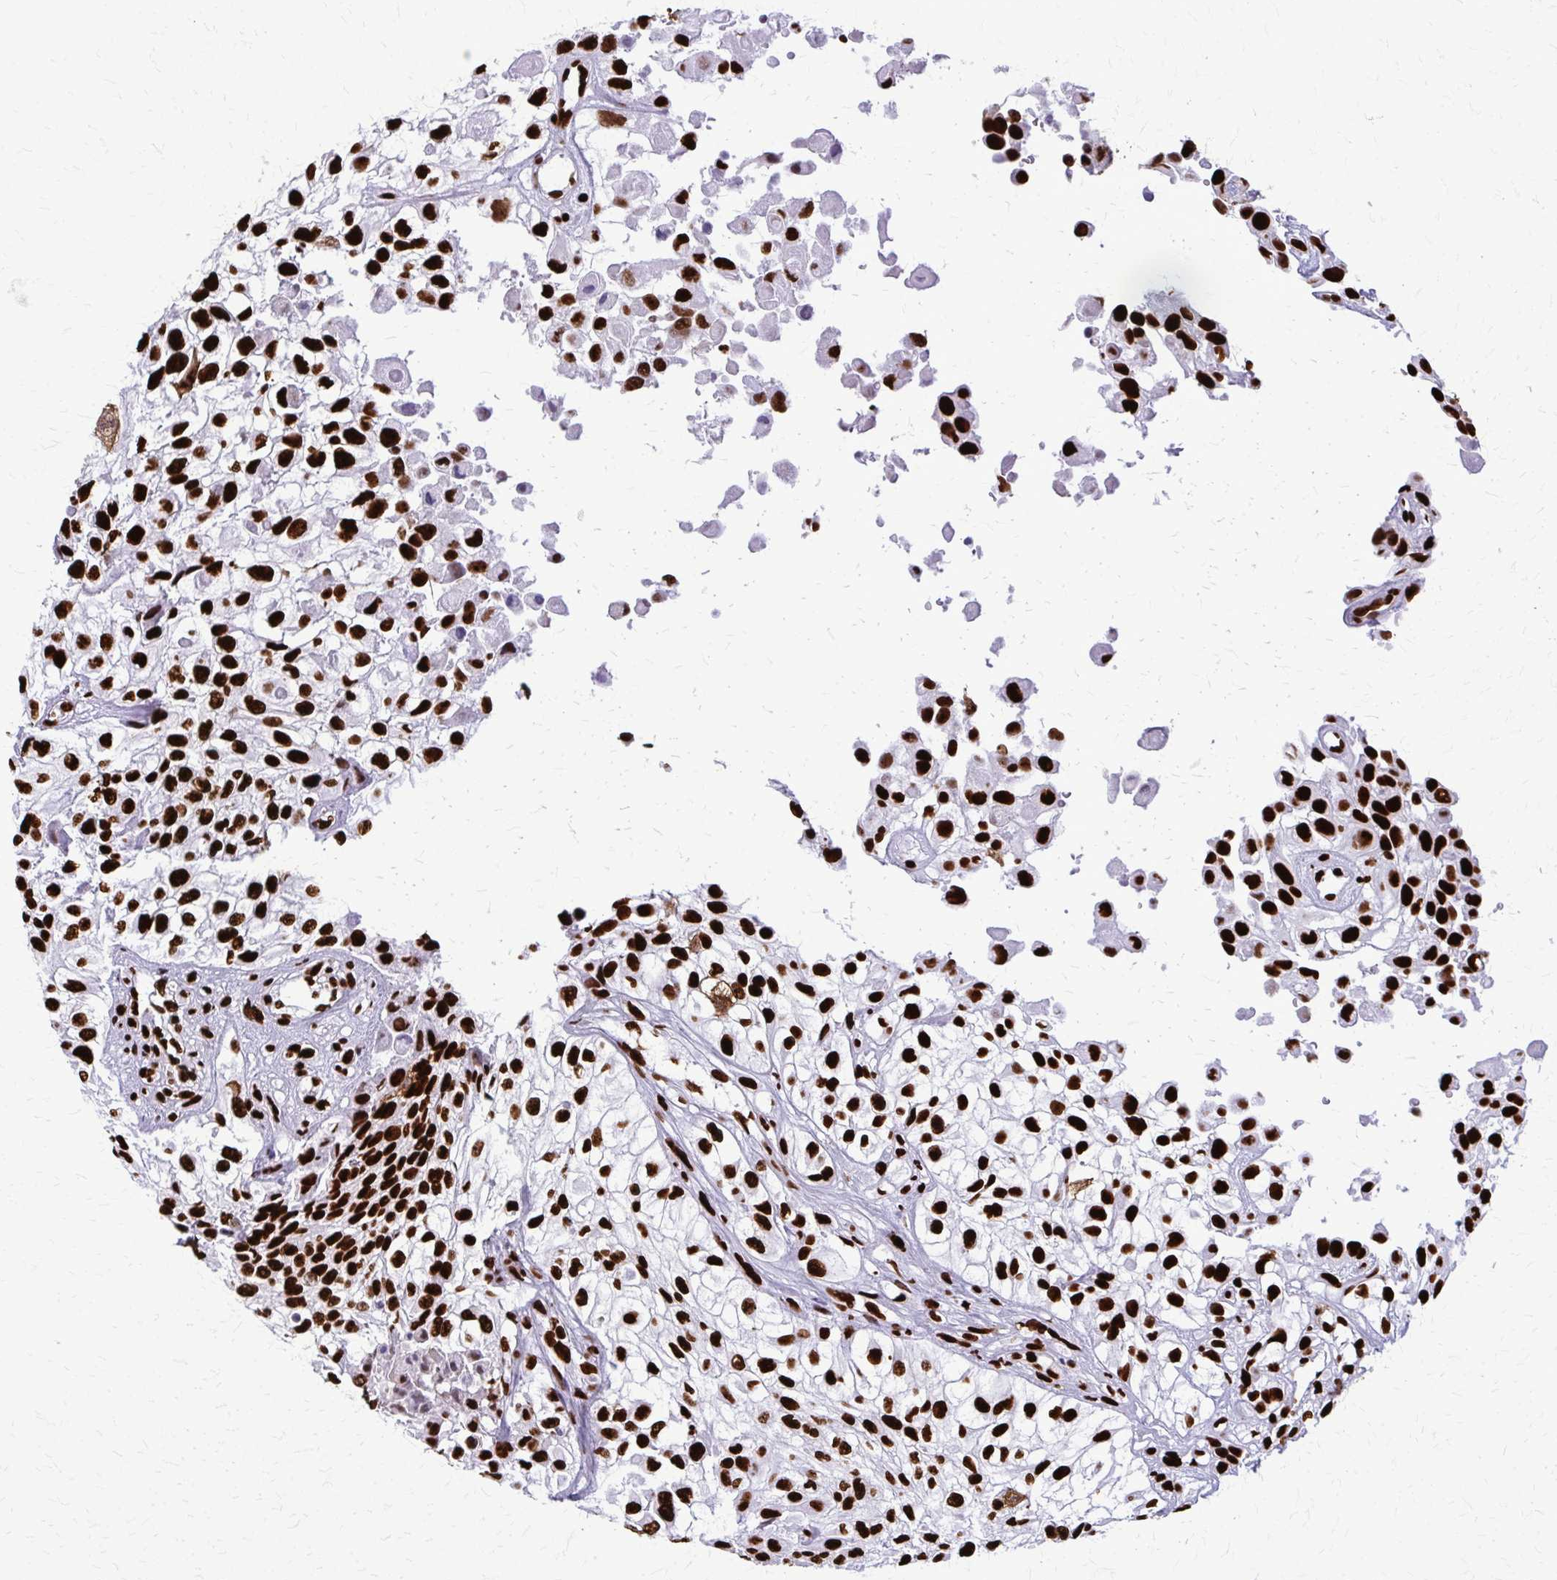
{"staining": {"intensity": "strong", "quantity": ">75%", "location": "nuclear"}, "tissue": "urothelial cancer", "cell_type": "Tumor cells", "image_type": "cancer", "snomed": [{"axis": "morphology", "description": "Urothelial carcinoma, High grade"}, {"axis": "topography", "description": "Urinary bladder"}], "caption": "Urothelial cancer was stained to show a protein in brown. There is high levels of strong nuclear expression in about >75% of tumor cells.", "gene": "SFPQ", "patient": {"sex": "male", "age": 56}}